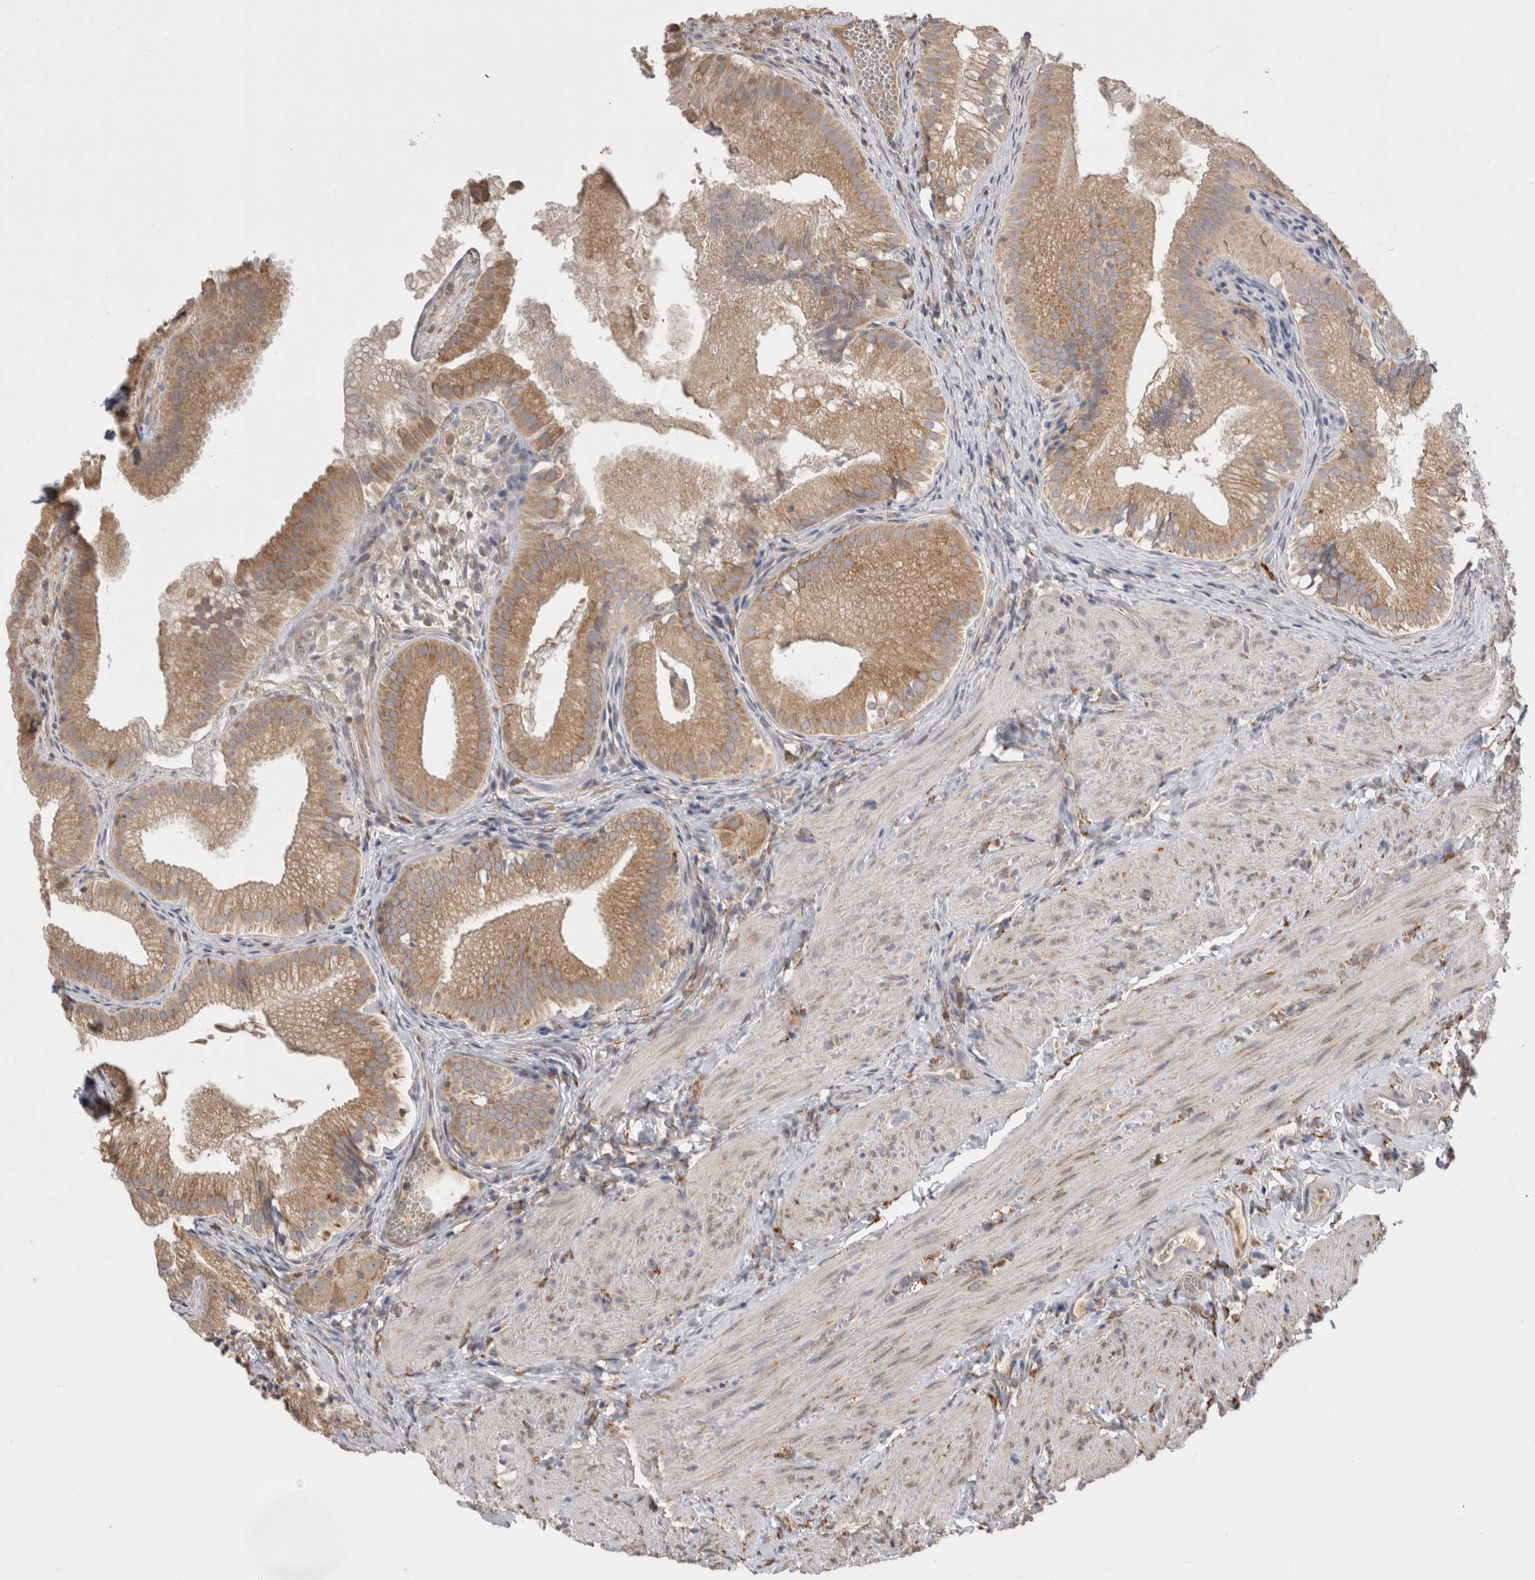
{"staining": {"intensity": "moderate", "quantity": ">75%", "location": "cytoplasmic/membranous"}, "tissue": "gallbladder", "cell_type": "Glandular cells", "image_type": "normal", "snomed": [{"axis": "morphology", "description": "Normal tissue, NOS"}, {"axis": "topography", "description": "Gallbladder"}], "caption": "Immunohistochemistry (DAB) staining of unremarkable human gallbladder shows moderate cytoplasmic/membranous protein expression in approximately >75% of glandular cells.", "gene": "LRPAP1", "patient": {"sex": "female", "age": 30}}